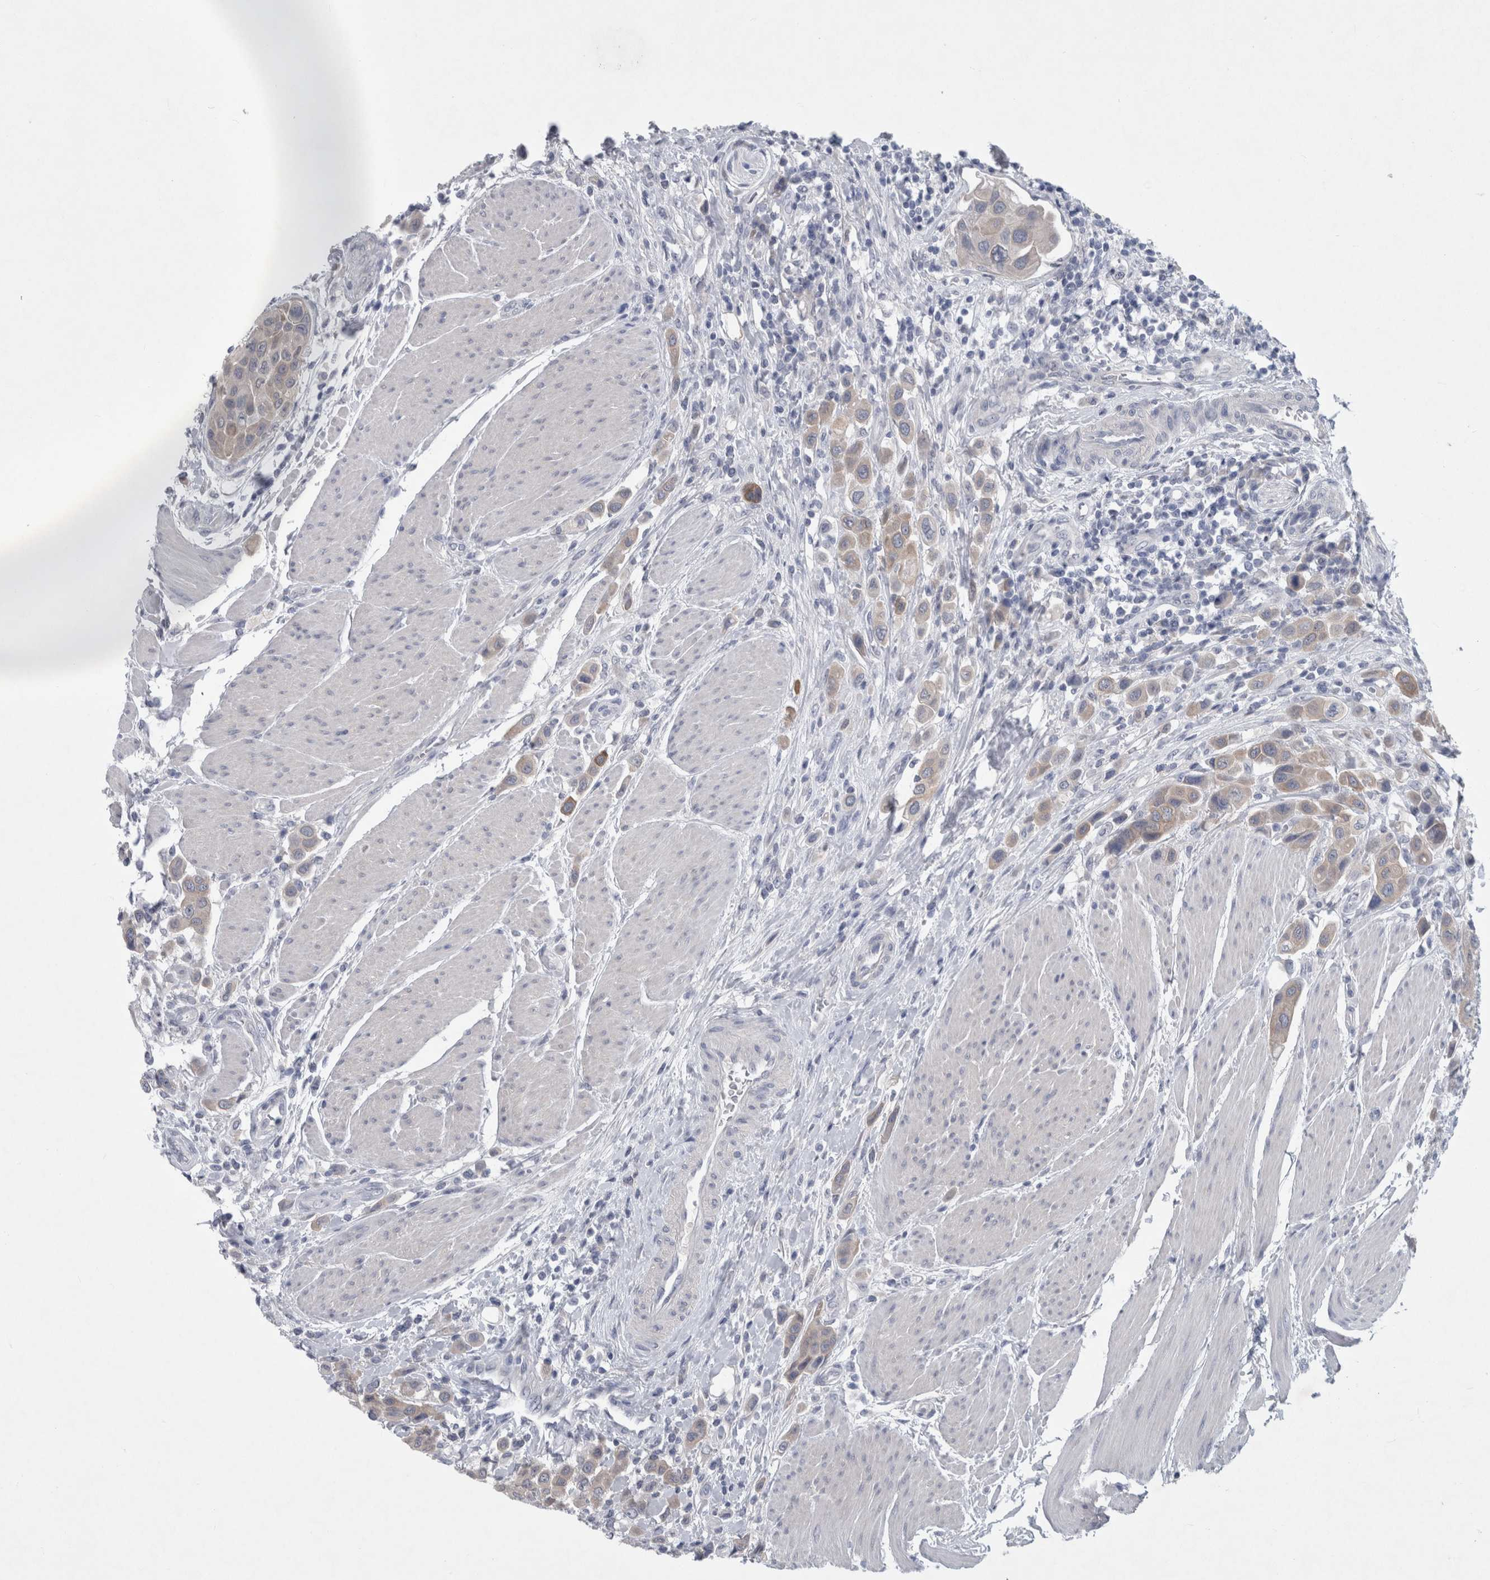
{"staining": {"intensity": "weak", "quantity": "<25%", "location": "cytoplasmic/membranous"}, "tissue": "urothelial cancer", "cell_type": "Tumor cells", "image_type": "cancer", "snomed": [{"axis": "morphology", "description": "Urothelial carcinoma, High grade"}, {"axis": "topography", "description": "Urinary bladder"}], "caption": "Micrograph shows no significant protein positivity in tumor cells of high-grade urothelial carcinoma. (Brightfield microscopy of DAB (3,3'-diaminobenzidine) IHC at high magnification).", "gene": "FAM83H", "patient": {"sex": "male", "age": 50}}